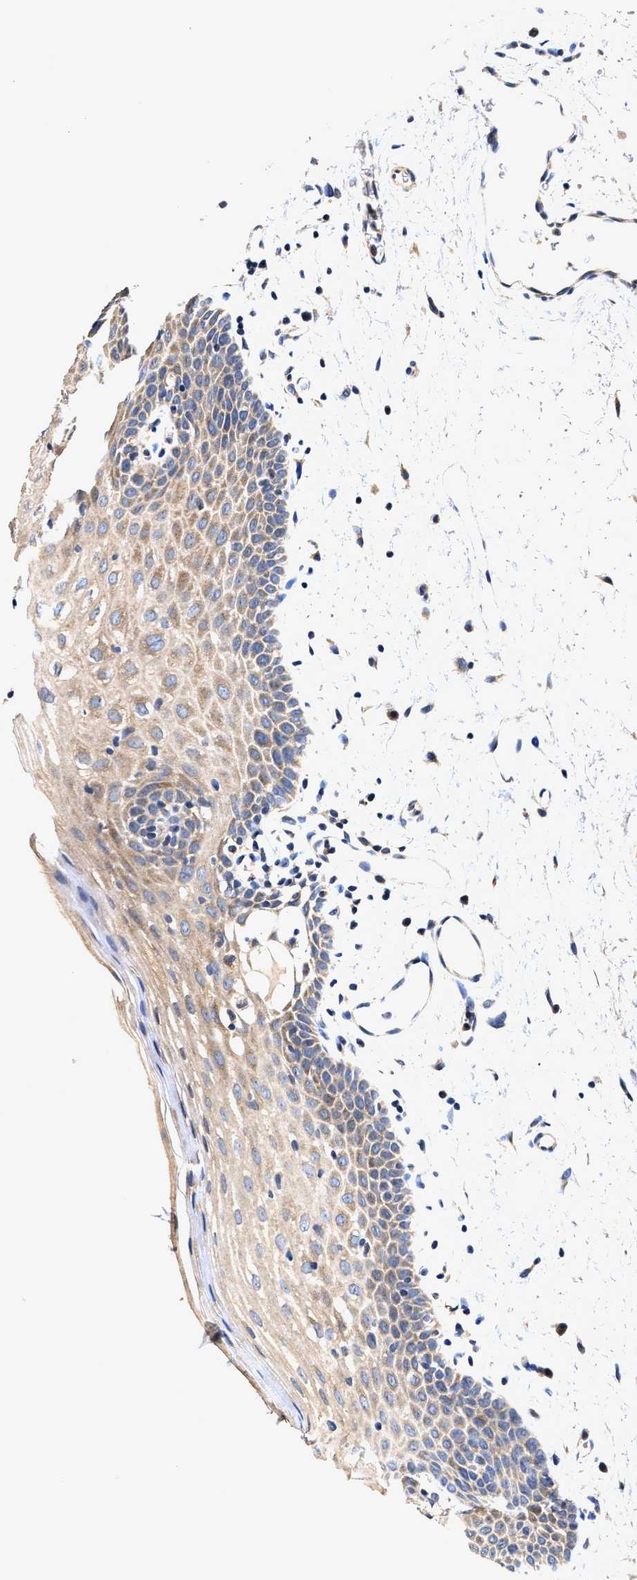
{"staining": {"intensity": "moderate", "quantity": "25%-75%", "location": "cytoplasmic/membranous"}, "tissue": "oral mucosa", "cell_type": "Squamous epithelial cells", "image_type": "normal", "snomed": [{"axis": "morphology", "description": "Normal tissue, NOS"}, {"axis": "topography", "description": "Oral tissue"}], "caption": "The image displays a brown stain indicating the presence of a protein in the cytoplasmic/membranous of squamous epithelial cells in oral mucosa.", "gene": "EFNA4", "patient": {"sex": "male", "age": 66}}